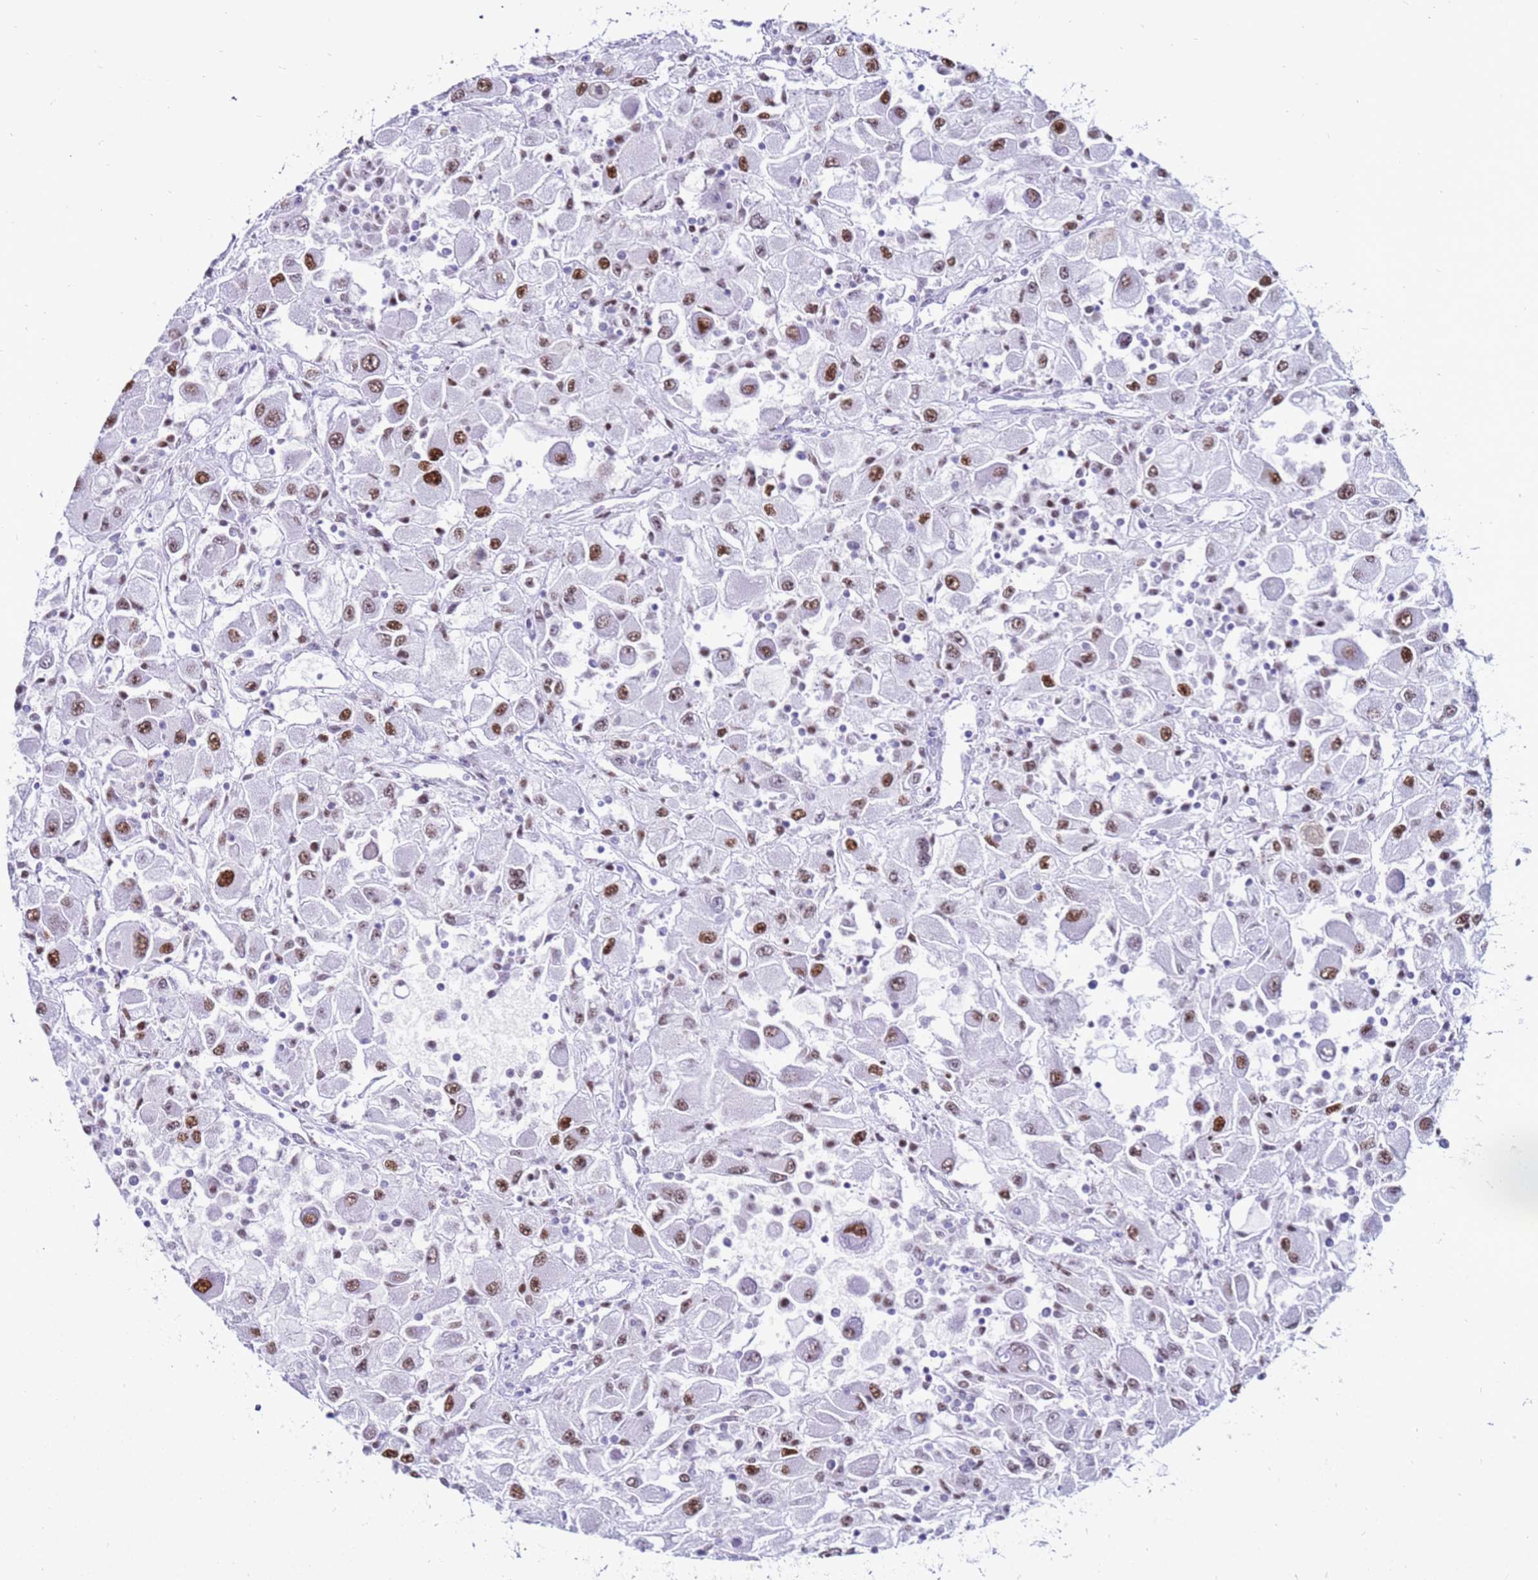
{"staining": {"intensity": "moderate", "quantity": ">75%", "location": "nuclear"}, "tissue": "renal cancer", "cell_type": "Tumor cells", "image_type": "cancer", "snomed": [{"axis": "morphology", "description": "Adenocarcinoma, NOS"}, {"axis": "topography", "description": "Kidney"}], "caption": "Immunohistochemistry (DAB) staining of adenocarcinoma (renal) exhibits moderate nuclear protein staining in approximately >75% of tumor cells. Nuclei are stained in blue.", "gene": "KPNA4", "patient": {"sex": "female", "age": 67}}